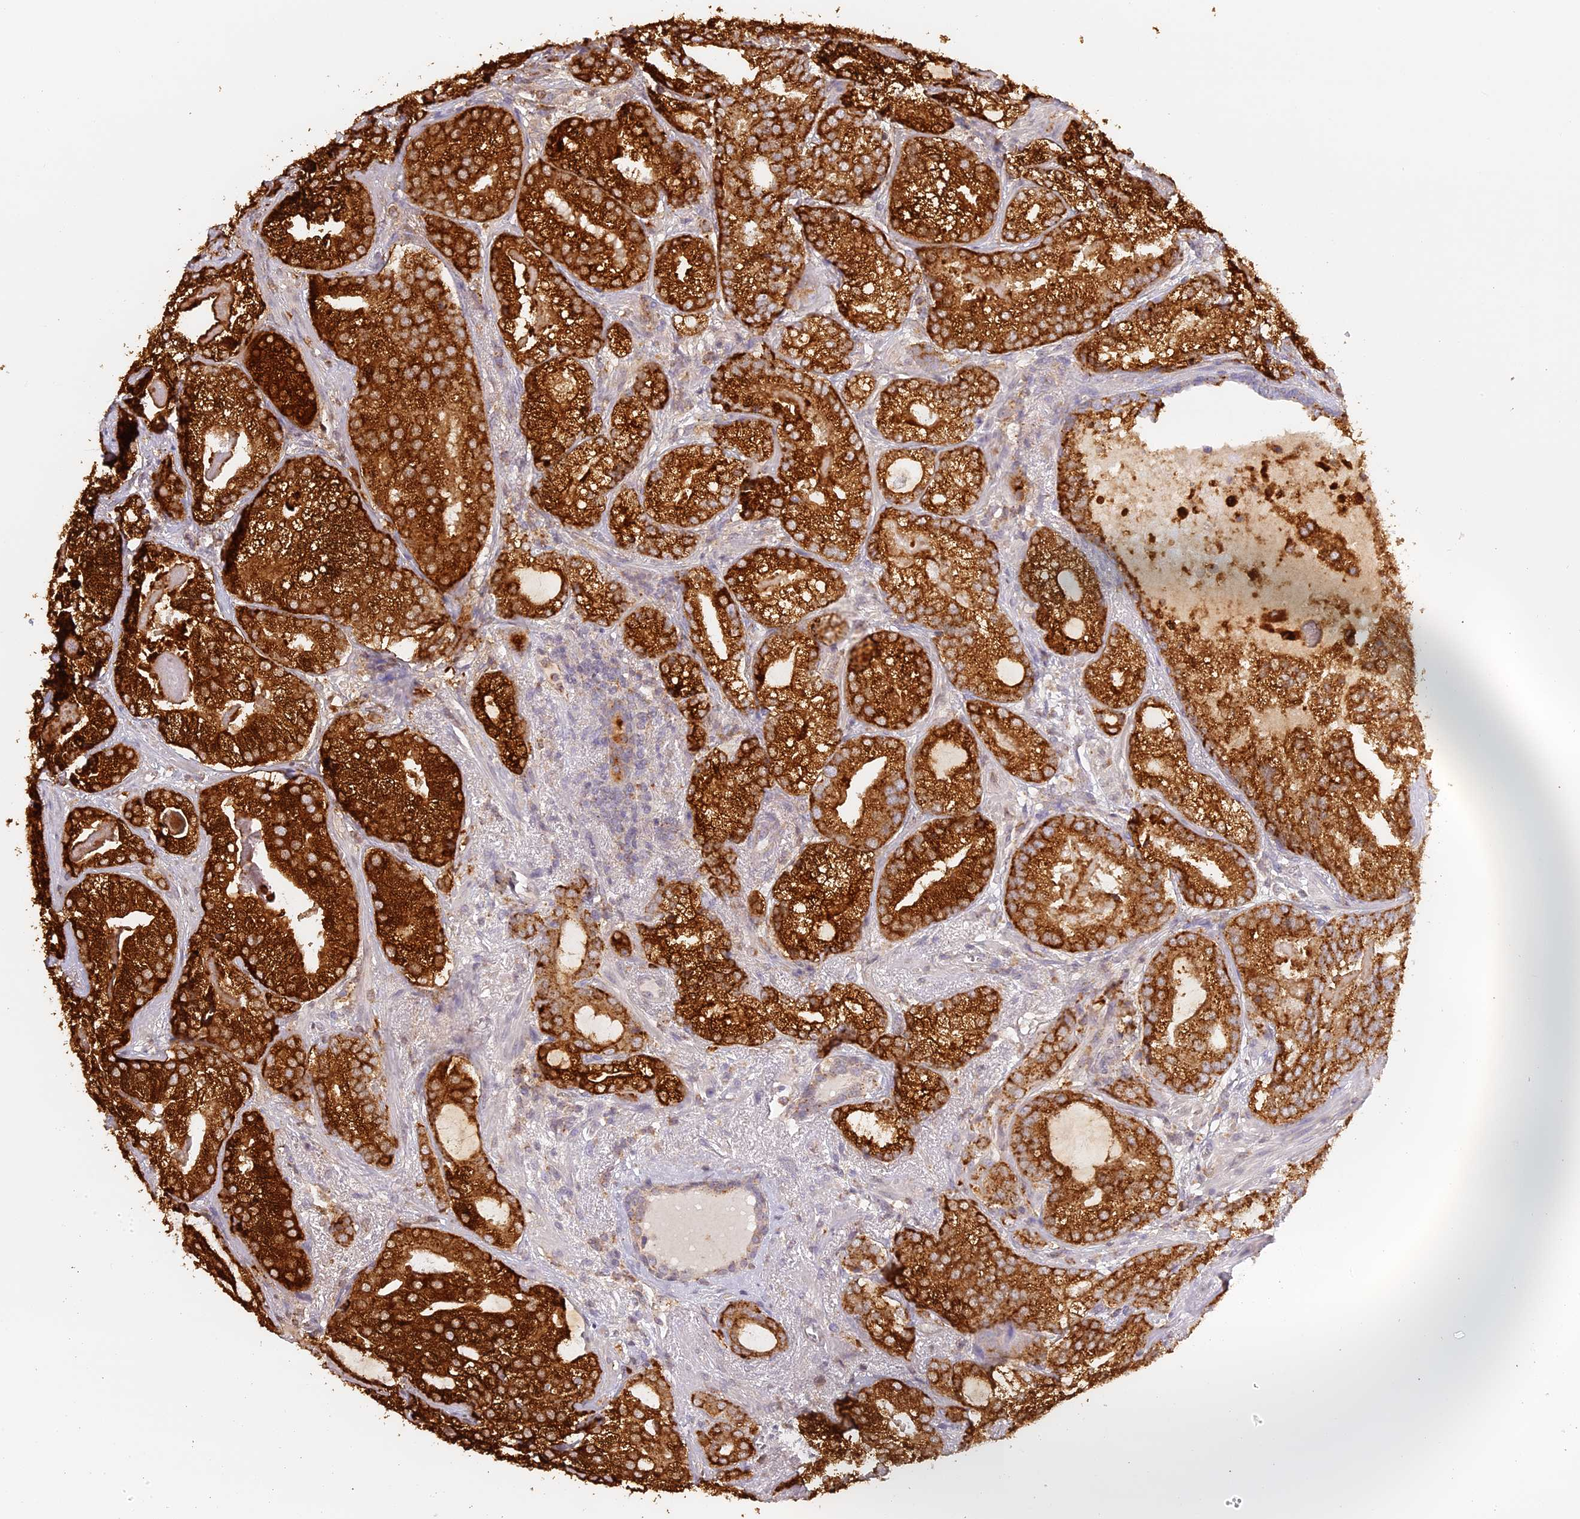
{"staining": {"intensity": "strong", "quantity": ">75%", "location": "cytoplasmic/membranous"}, "tissue": "prostate cancer", "cell_type": "Tumor cells", "image_type": "cancer", "snomed": [{"axis": "morphology", "description": "Normal morphology"}, {"axis": "morphology", "description": "Adenocarcinoma, Low grade"}, {"axis": "topography", "description": "Prostate"}], "caption": "Prostate adenocarcinoma (low-grade) was stained to show a protein in brown. There is high levels of strong cytoplasmic/membranous positivity in approximately >75% of tumor cells.", "gene": "LAMP2", "patient": {"sex": "male", "age": 72}}